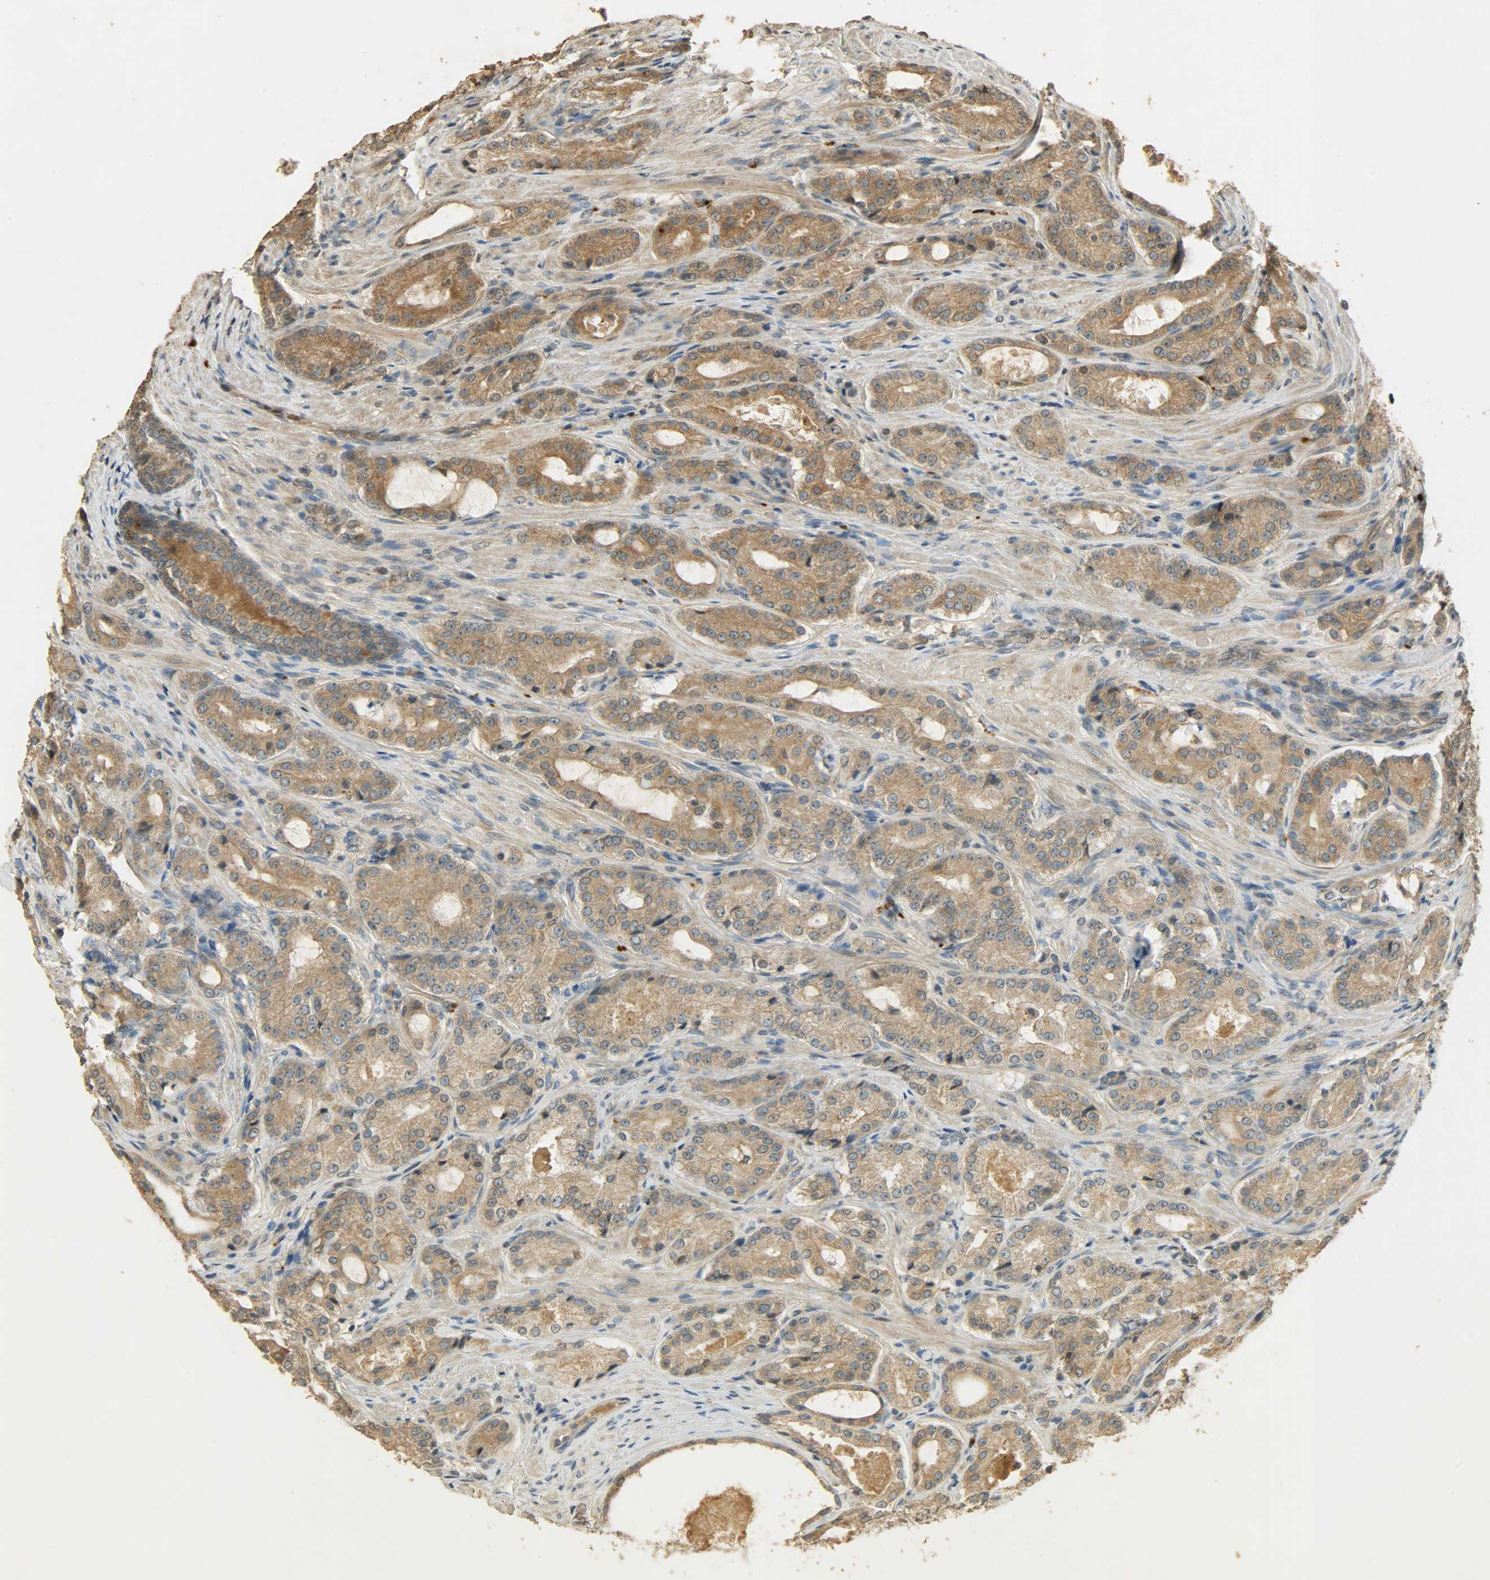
{"staining": {"intensity": "moderate", "quantity": ">75%", "location": "cytoplasmic/membranous"}, "tissue": "prostate cancer", "cell_type": "Tumor cells", "image_type": "cancer", "snomed": [{"axis": "morphology", "description": "Adenocarcinoma, High grade"}, {"axis": "topography", "description": "Prostate"}], "caption": "A histopathology image of adenocarcinoma (high-grade) (prostate) stained for a protein displays moderate cytoplasmic/membranous brown staining in tumor cells. (DAB (3,3'-diaminobenzidine) IHC, brown staining for protein, blue staining for nuclei).", "gene": "ATP2B1", "patient": {"sex": "male", "age": 72}}